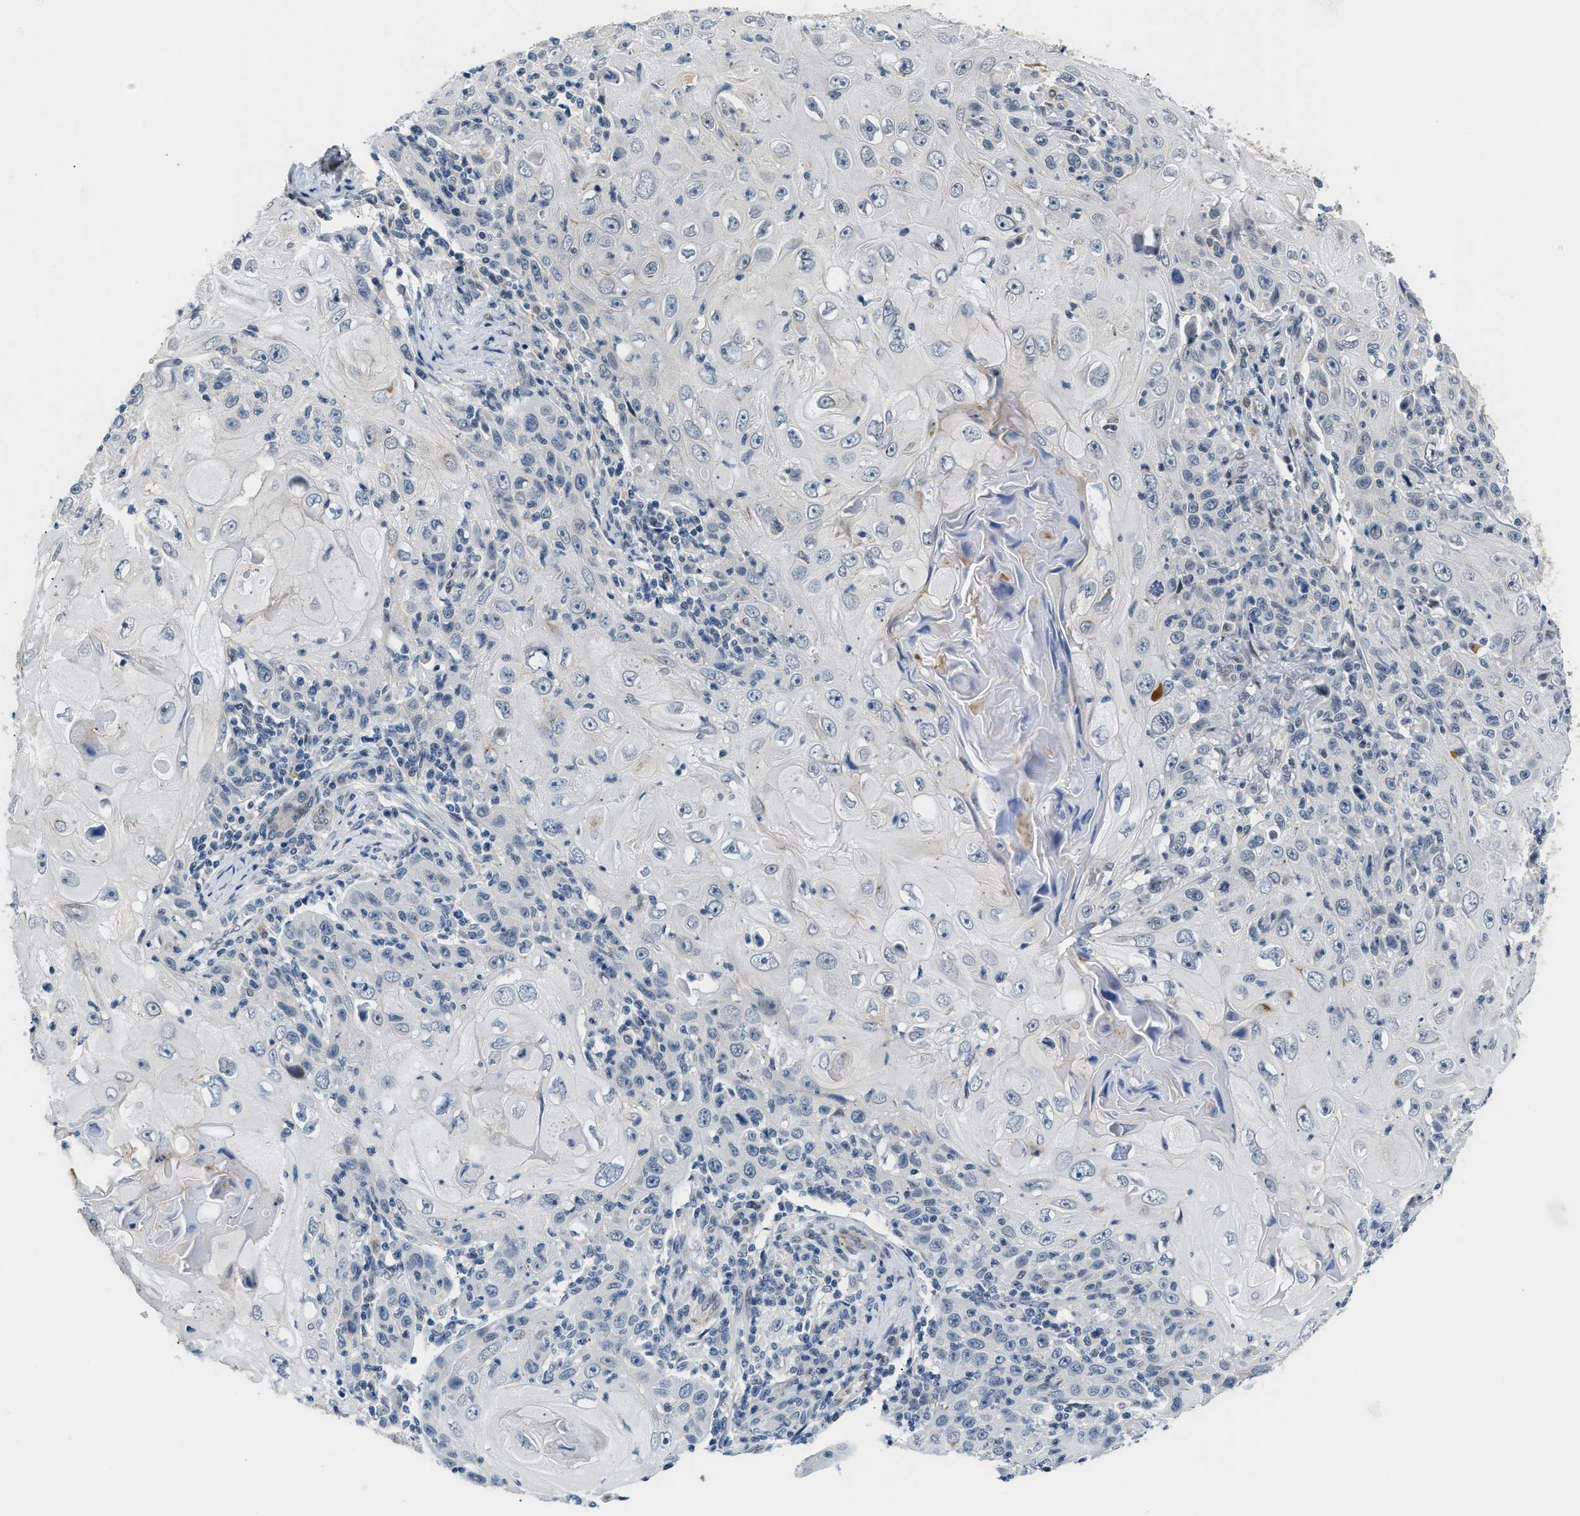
{"staining": {"intensity": "negative", "quantity": "none", "location": "none"}, "tissue": "skin cancer", "cell_type": "Tumor cells", "image_type": "cancer", "snomed": [{"axis": "morphology", "description": "Squamous cell carcinoma, NOS"}, {"axis": "topography", "description": "Skin"}], "caption": "DAB (3,3'-diaminobenzidine) immunohistochemical staining of human skin squamous cell carcinoma exhibits no significant expression in tumor cells.", "gene": "PPM1H", "patient": {"sex": "female", "age": 88}}